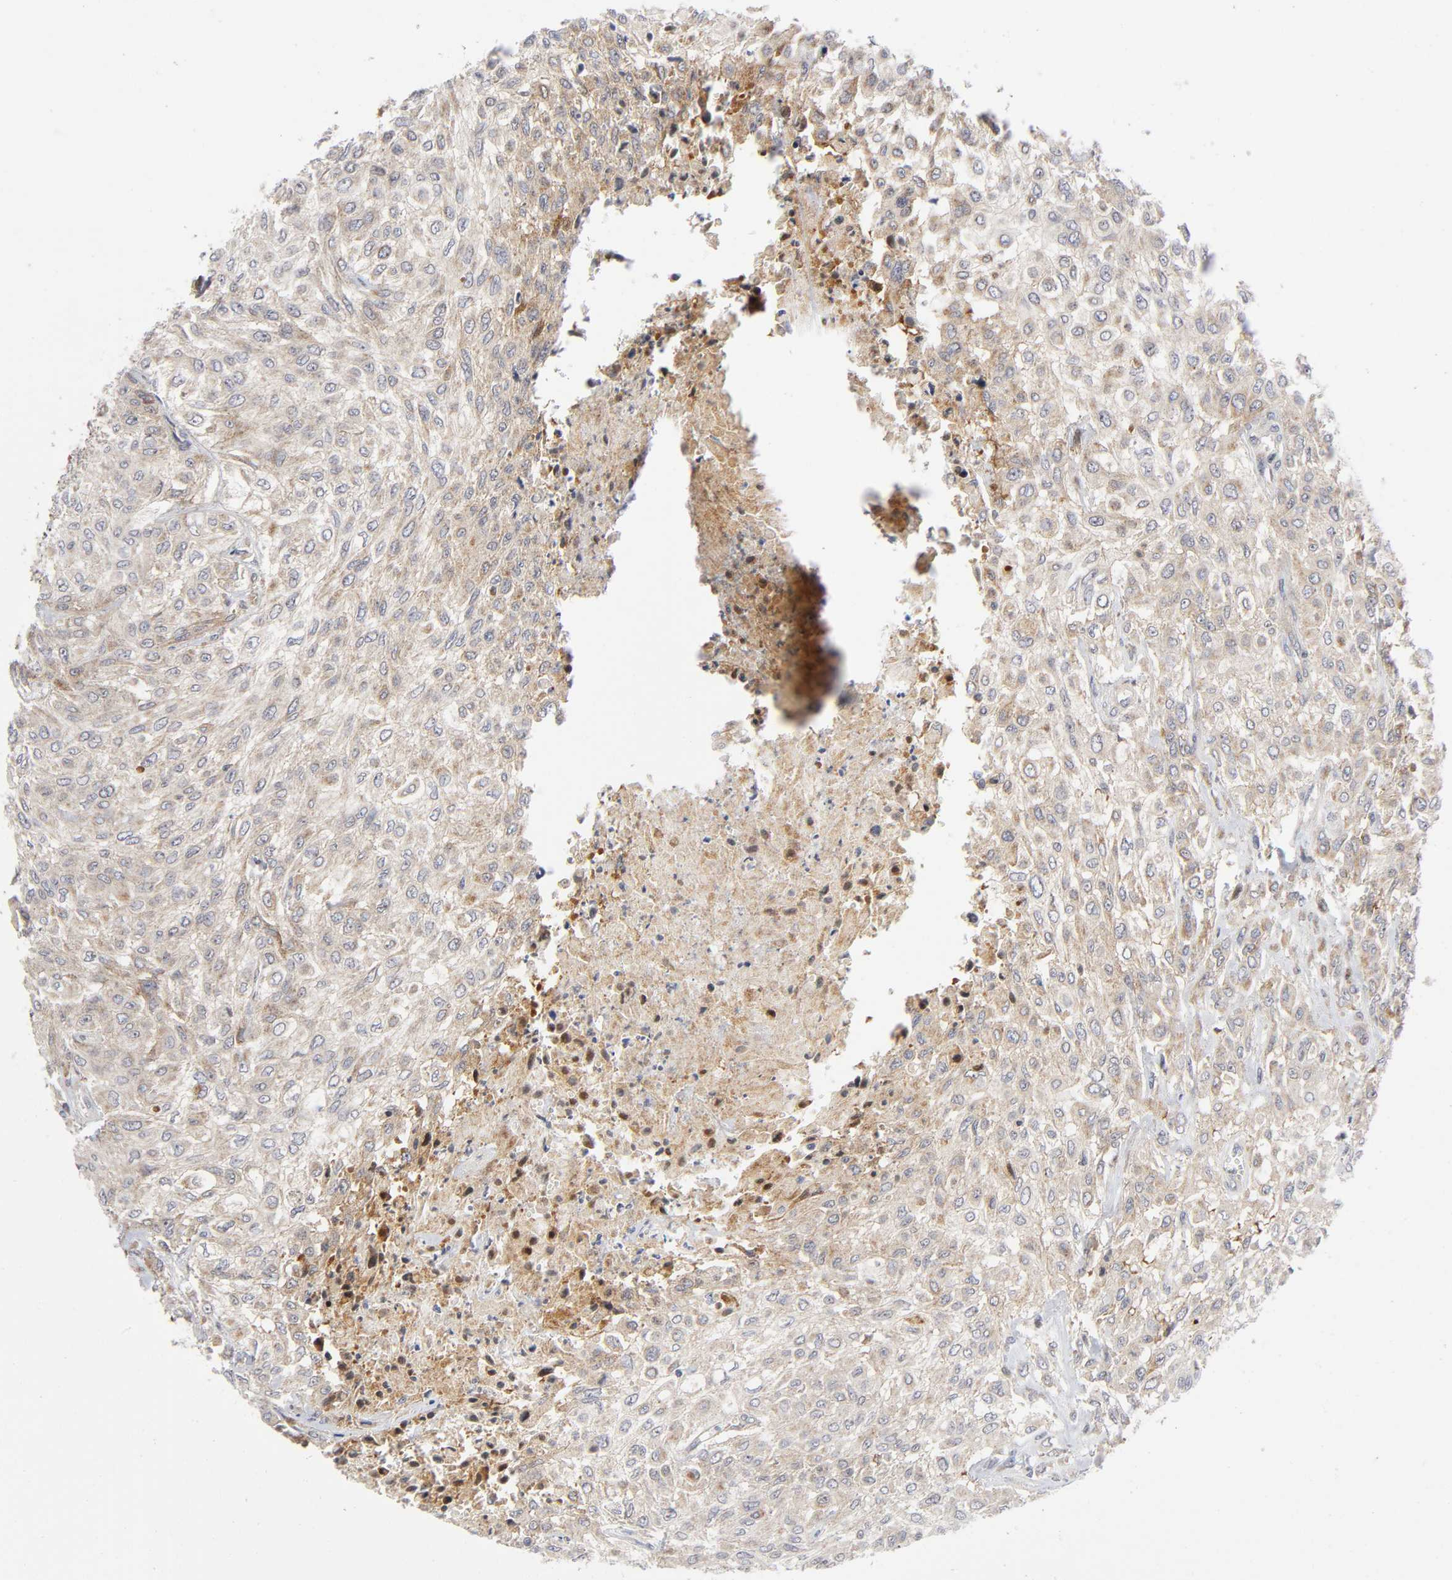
{"staining": {"intensity": "moderate", "quantity": ">75%", "location": "cytoplasmic/membranous"}, "tissue": "urothelial cancer", "cell_type": "Tumor cells", "image_type": "cancer", "snomed": [{"axis": "morphology", "description": "Urothelial carcinoma, High grade"}, {"axis": "topography", "description": "Urinary bladder"}], "caption": "Urothelial cancer stained with a brown dye exhibits moderate cytoplasmic/membranous positive staining in approximately >75% of tumor cells.", "gene": "EIF5", "patient": {"sex": "male", "age": 57}}